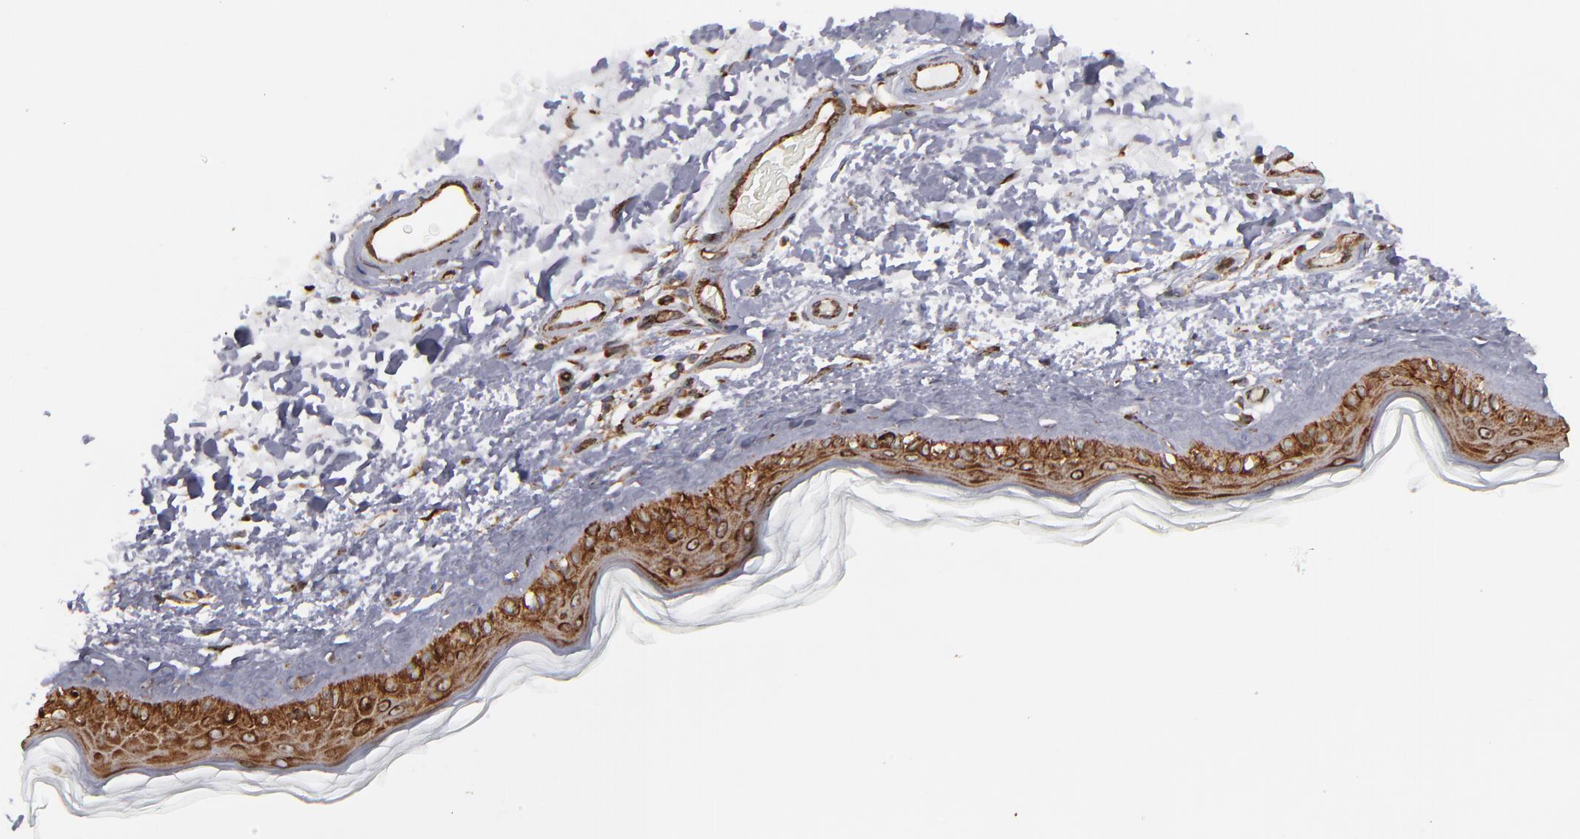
{"staining": {"intensity": "moderate", "quantity": ">75%", "location": "cytoplasmic/membranous"}, "tissue": "skin", "cell_type": "Fibroblasts", "image_type": "normal", "snomed": [{"axis": "morphology", "description": "Normal tissue, NOS"}, {"axis": "topography", "description": "Skin"}], "caption": "A brown stain shows moderate cytoplasmic/membranous positivity of a protein in fibroblasts of unremarkable human skin.", "gene": "KTN1", "patient": {"sex": "male", "age": 63}}